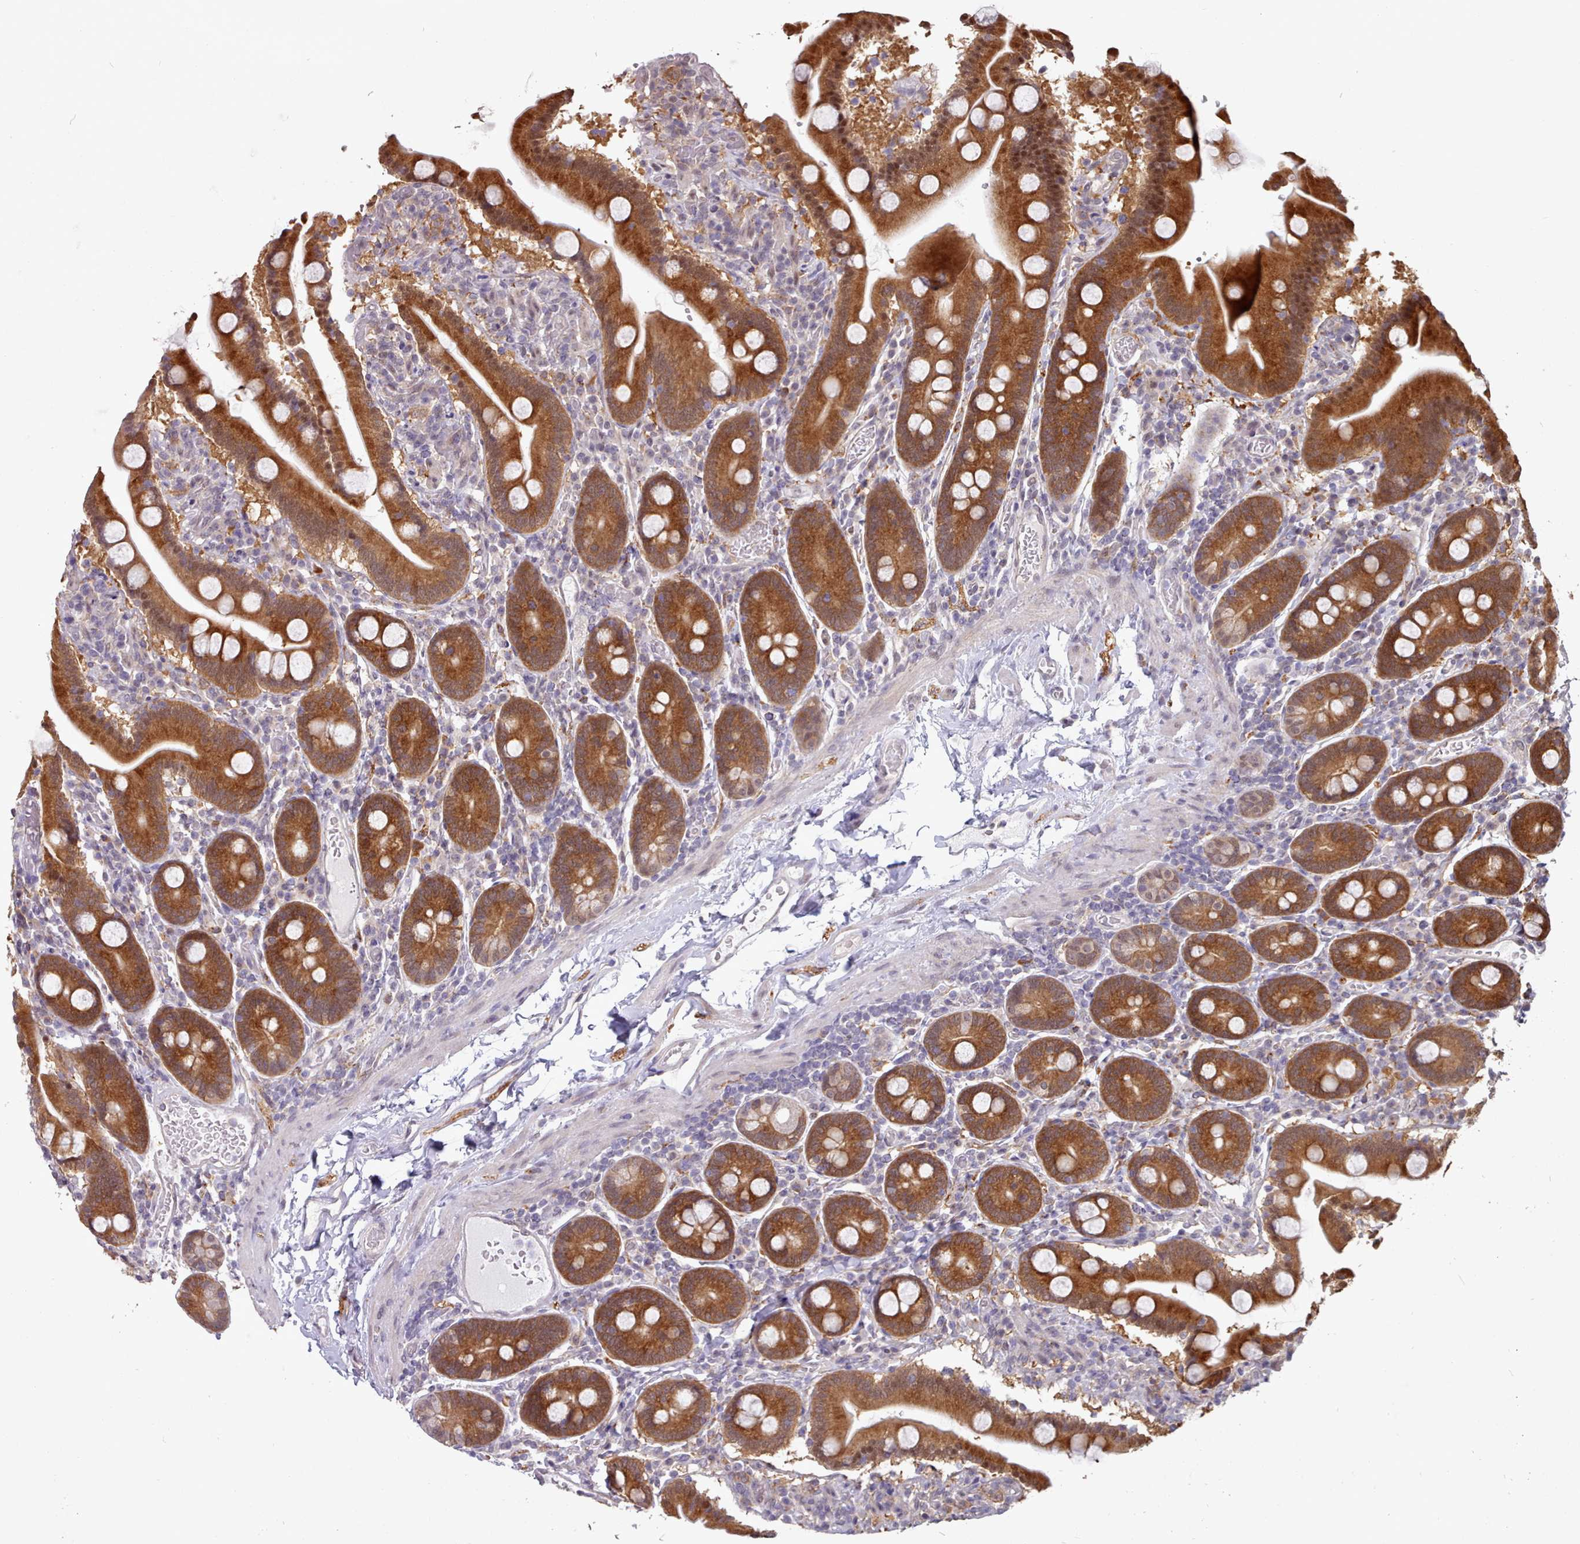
{"staining": {"intensity": "strong", "quantity": ">75%", "location": "cytoplasmic/membranous"}, "tissue": "duodenum", "cell_type": "Glandular cells", "image_type": "normal", "snomed": [{"axis": "morphology", "description": "Normal tissue, NOS"}, {"axis": "topography", "description": "Duodenum"}], "caption": "Immunohistochemical staining of normal human duodenum displays strong cytoplasmic/membranous protein expression in approximately >75% of glandular cells. The protein is stained brown, and the nuclei are stained in blue (DAB IHC with brightfield microscopy, high magnification).", "gene": "CES3", "patient": {"sex": "male", "age": 55}}